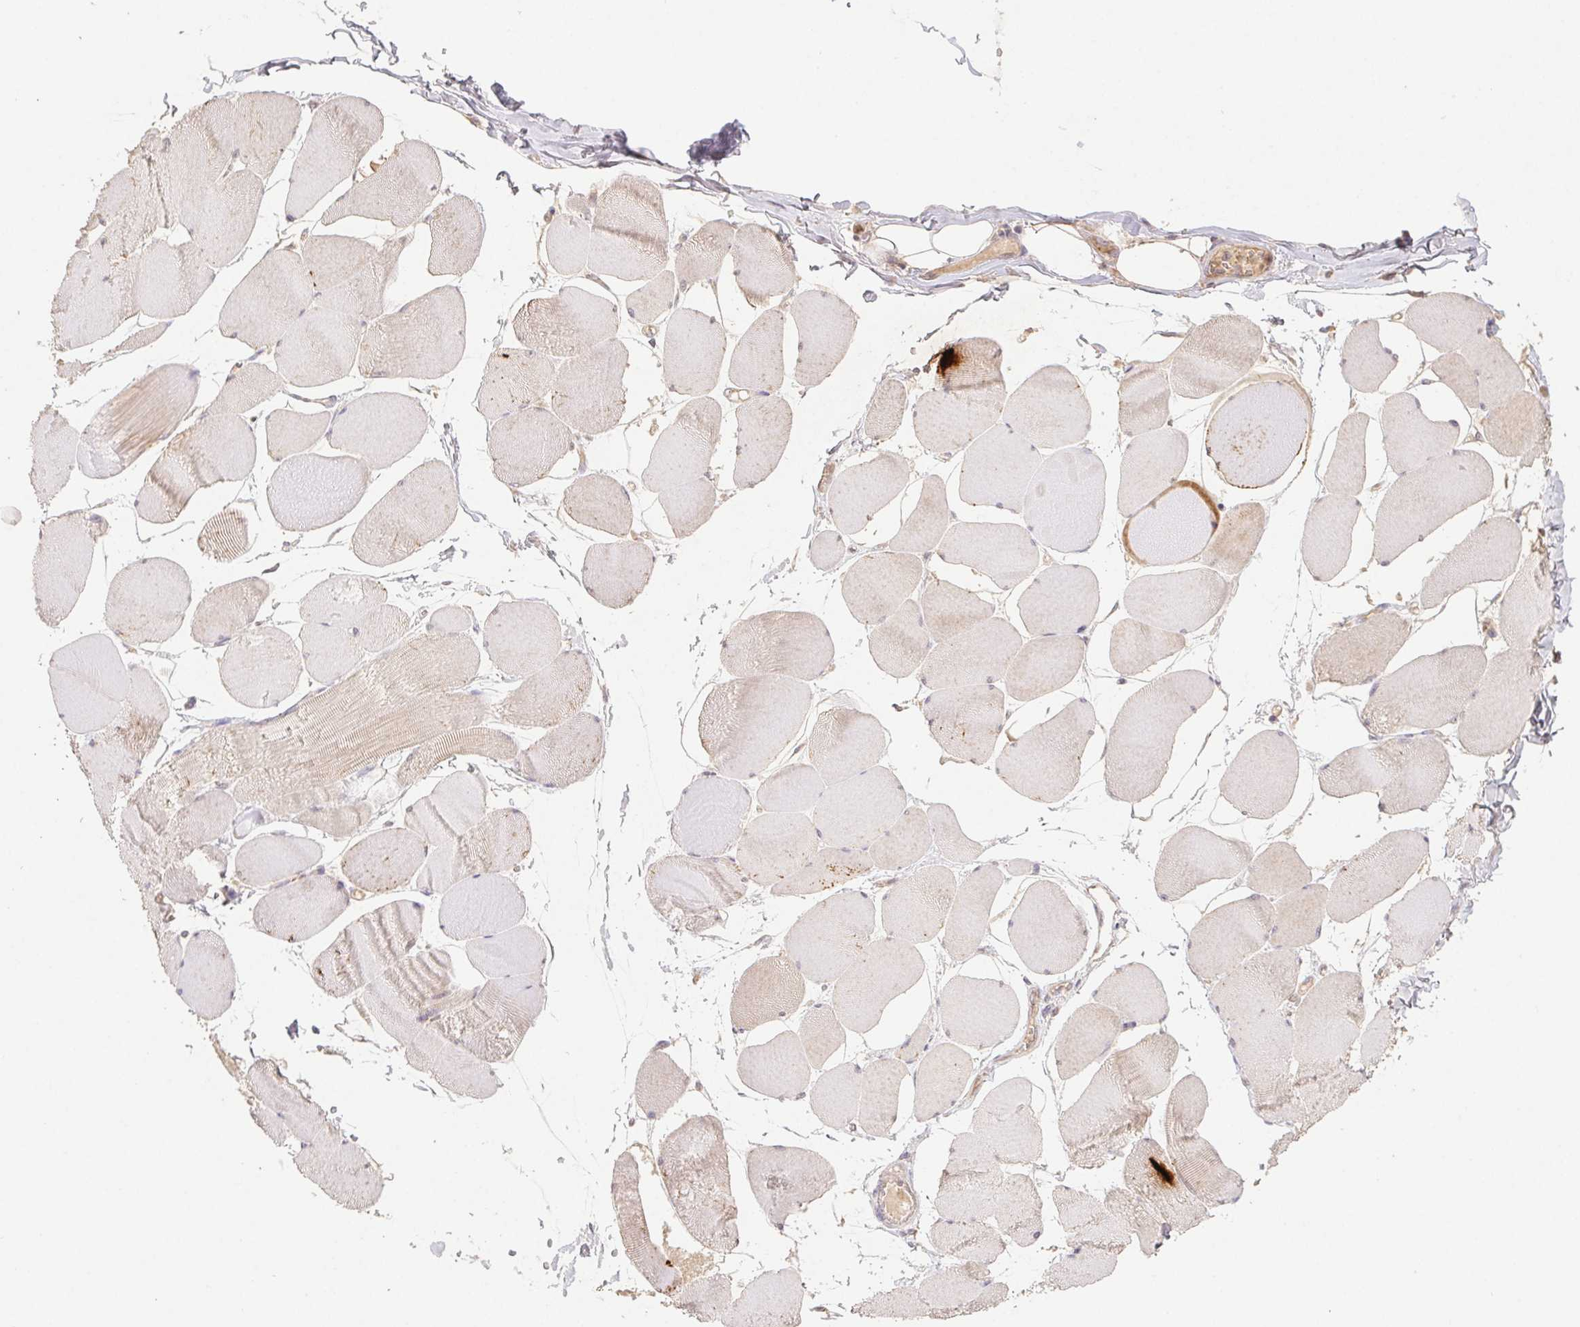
{"staining": {"intensity": "weak", "quantity": "25%-75%", "location": "cytoplasmic/membranous"}, "tissue": "skeletal muscle", "cell_type": "Myocytes", "image_type": "normal", "snomed": [{"axis": "morphology", "description": "Normal tissue, NOS"}, {"axis": "topography", "description": "Skeletal muscle"}], "caption": "Immunohistochemical staining of normal human skeletal muscle reveals low levels of weak cytoplasmic/membranous staining in approximately 25%-75% of myocytes. The staining was performed using DAB (3,3'-diaminobenzidine) to visualize the protein expression in brown, while the nuclei were stained in blue with hematoxylin (Magnification: 20x).", "gene": "RAB11A", "patient": {"sex": "female", "age": 75}}